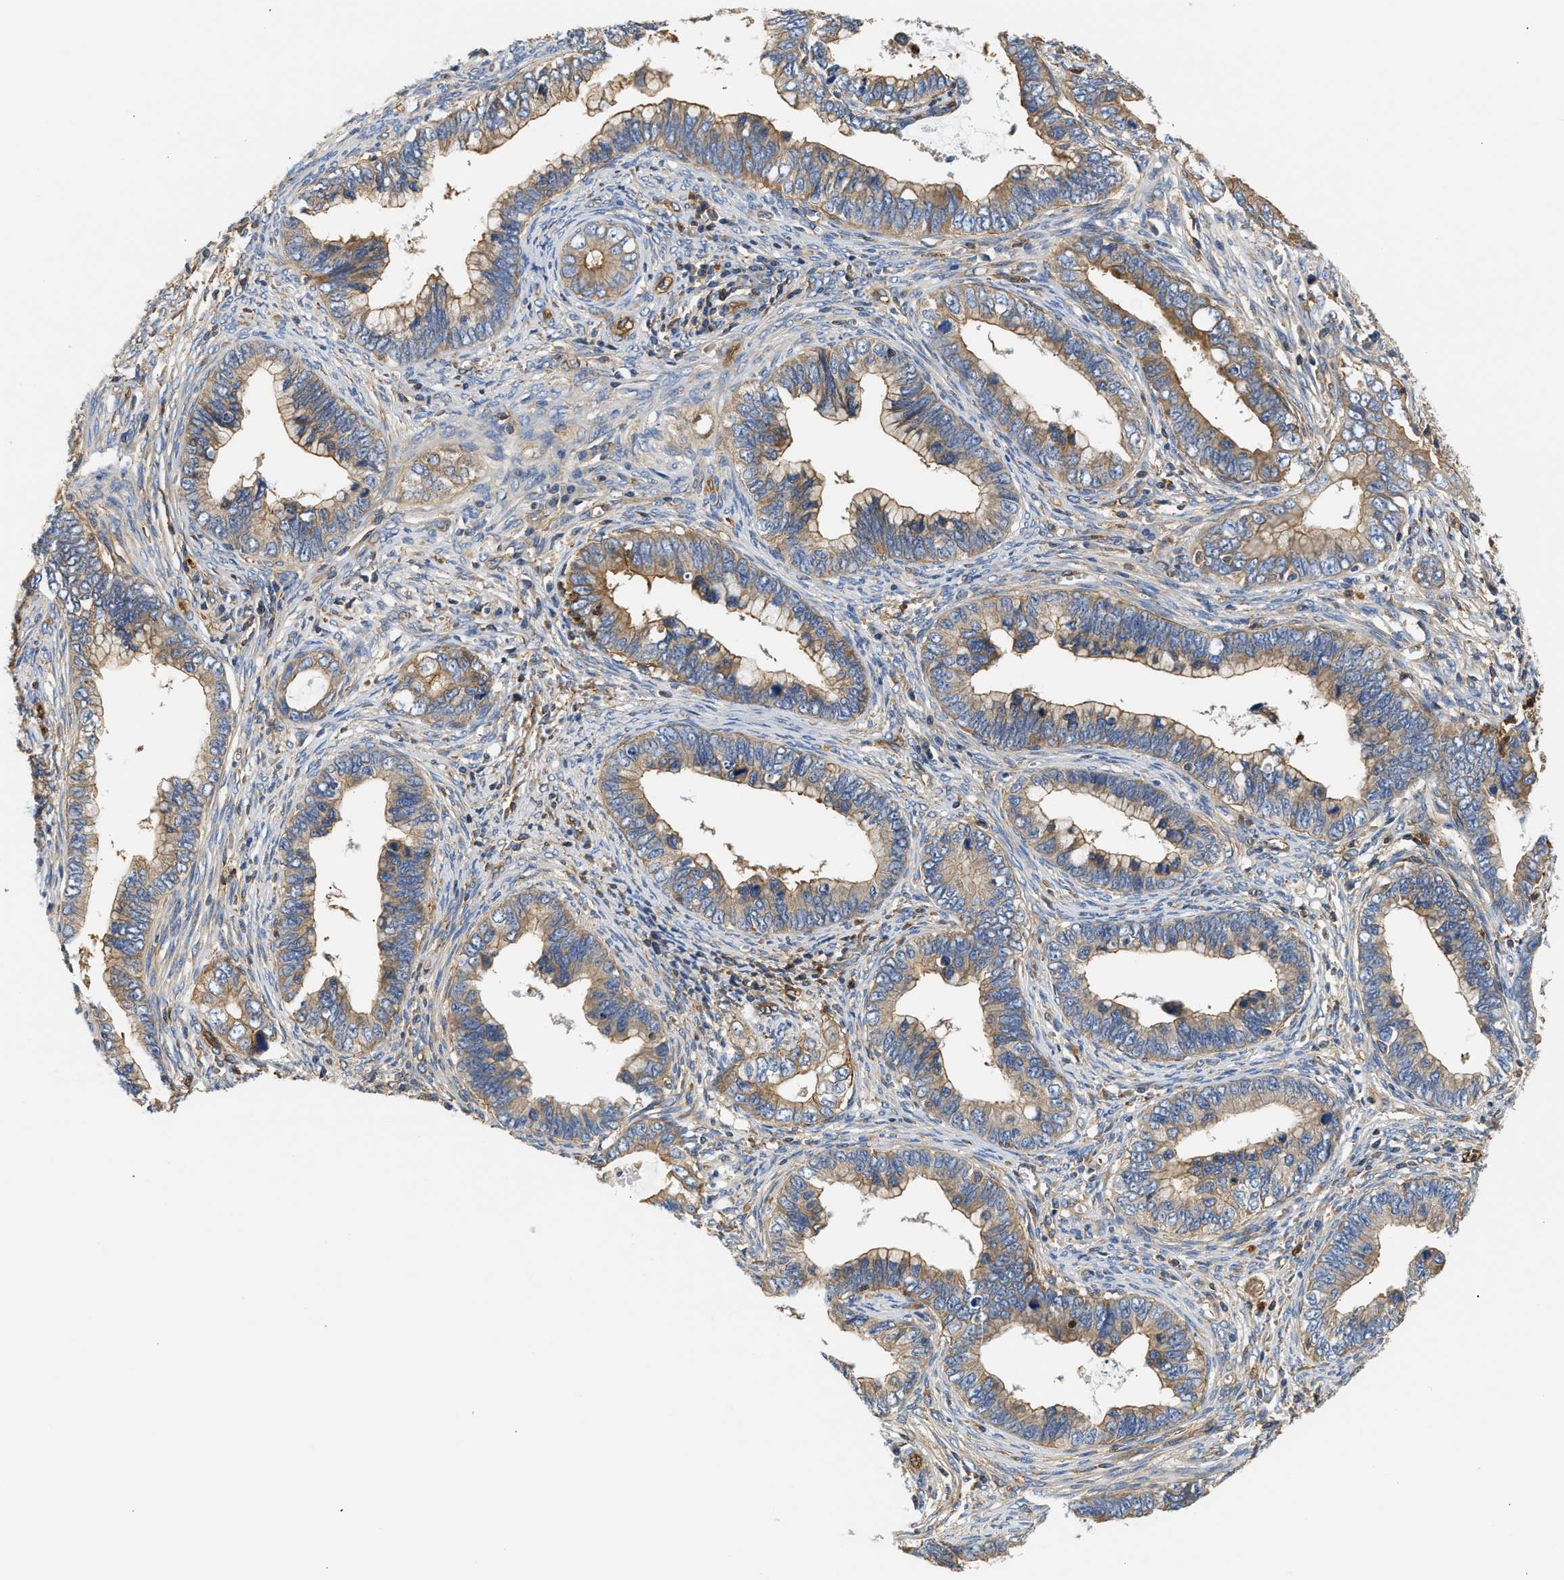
{"staining": {"intensity": "moderate", "quantity": ">75%", "location": "cytoplasmic/membranous"}, "tissue": "cervical cancer", "cell_type": "Tumor cells", "image_type": "cancer", "snomed": [{"axis": "morphology", "description": "Adenocarcinoma, NOS"}, {"axis": "topography", "description": "Cervix"}], "caption": "Immunohistochemical staining of human cervical adenocarcinoma exhibits medium levels of moderate cytoplasmic/membranous protein staining in approximately >75% of tumor cells. (brown staining indicates protein expression, while blue staining denotes nuclei).", "gene": "SAMD9L", "patient": {"sex": "female", "age": 44}}